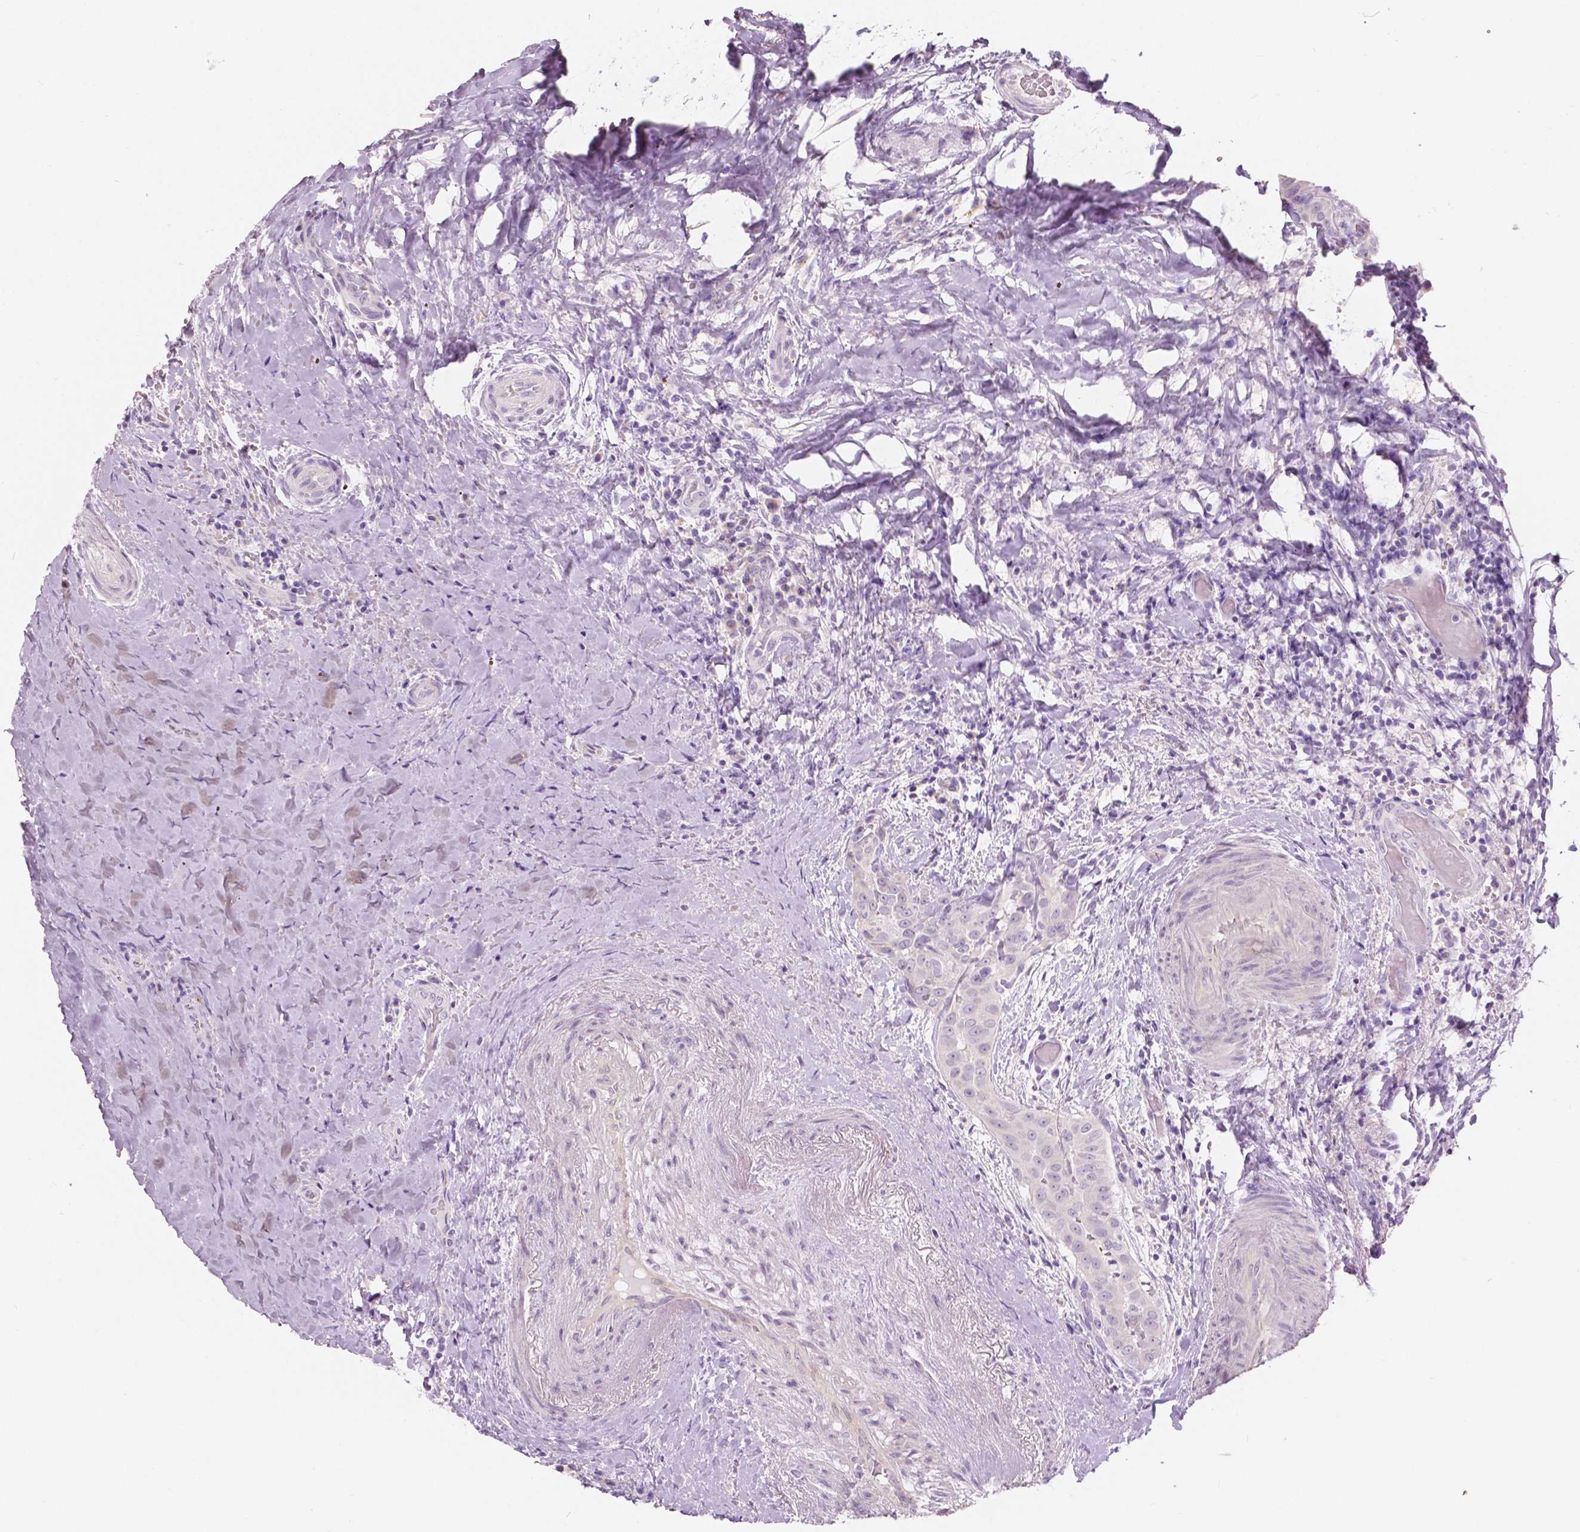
{"staining": {"intensity": "negative", "quantity": "none", "location": "none"}, "tissue": "thyroid cancer", "cell_type": "Tumor cells", "image_type": "cancer", "snomed": [{"axis": "morphology", "description": "Papillary adenocarcinoma, NOS"}, {"axis": "morphology", "description": "Papillary adenoma metastatic"}, {"axis": "topography", "description": "Thyroid gland"}], "caption": "An immunohistochemistry photomicrograph of thyroid cancer (papillary adenoma metastatic) is shown. There is no staining in tumor cells of thyroid cancer (papillary adenoma metastatic). (Brightfield microscopy of DAB IHC at high magnification).", "gene": "A4GNT", "patient": {"sex": "female", "age": 50}}